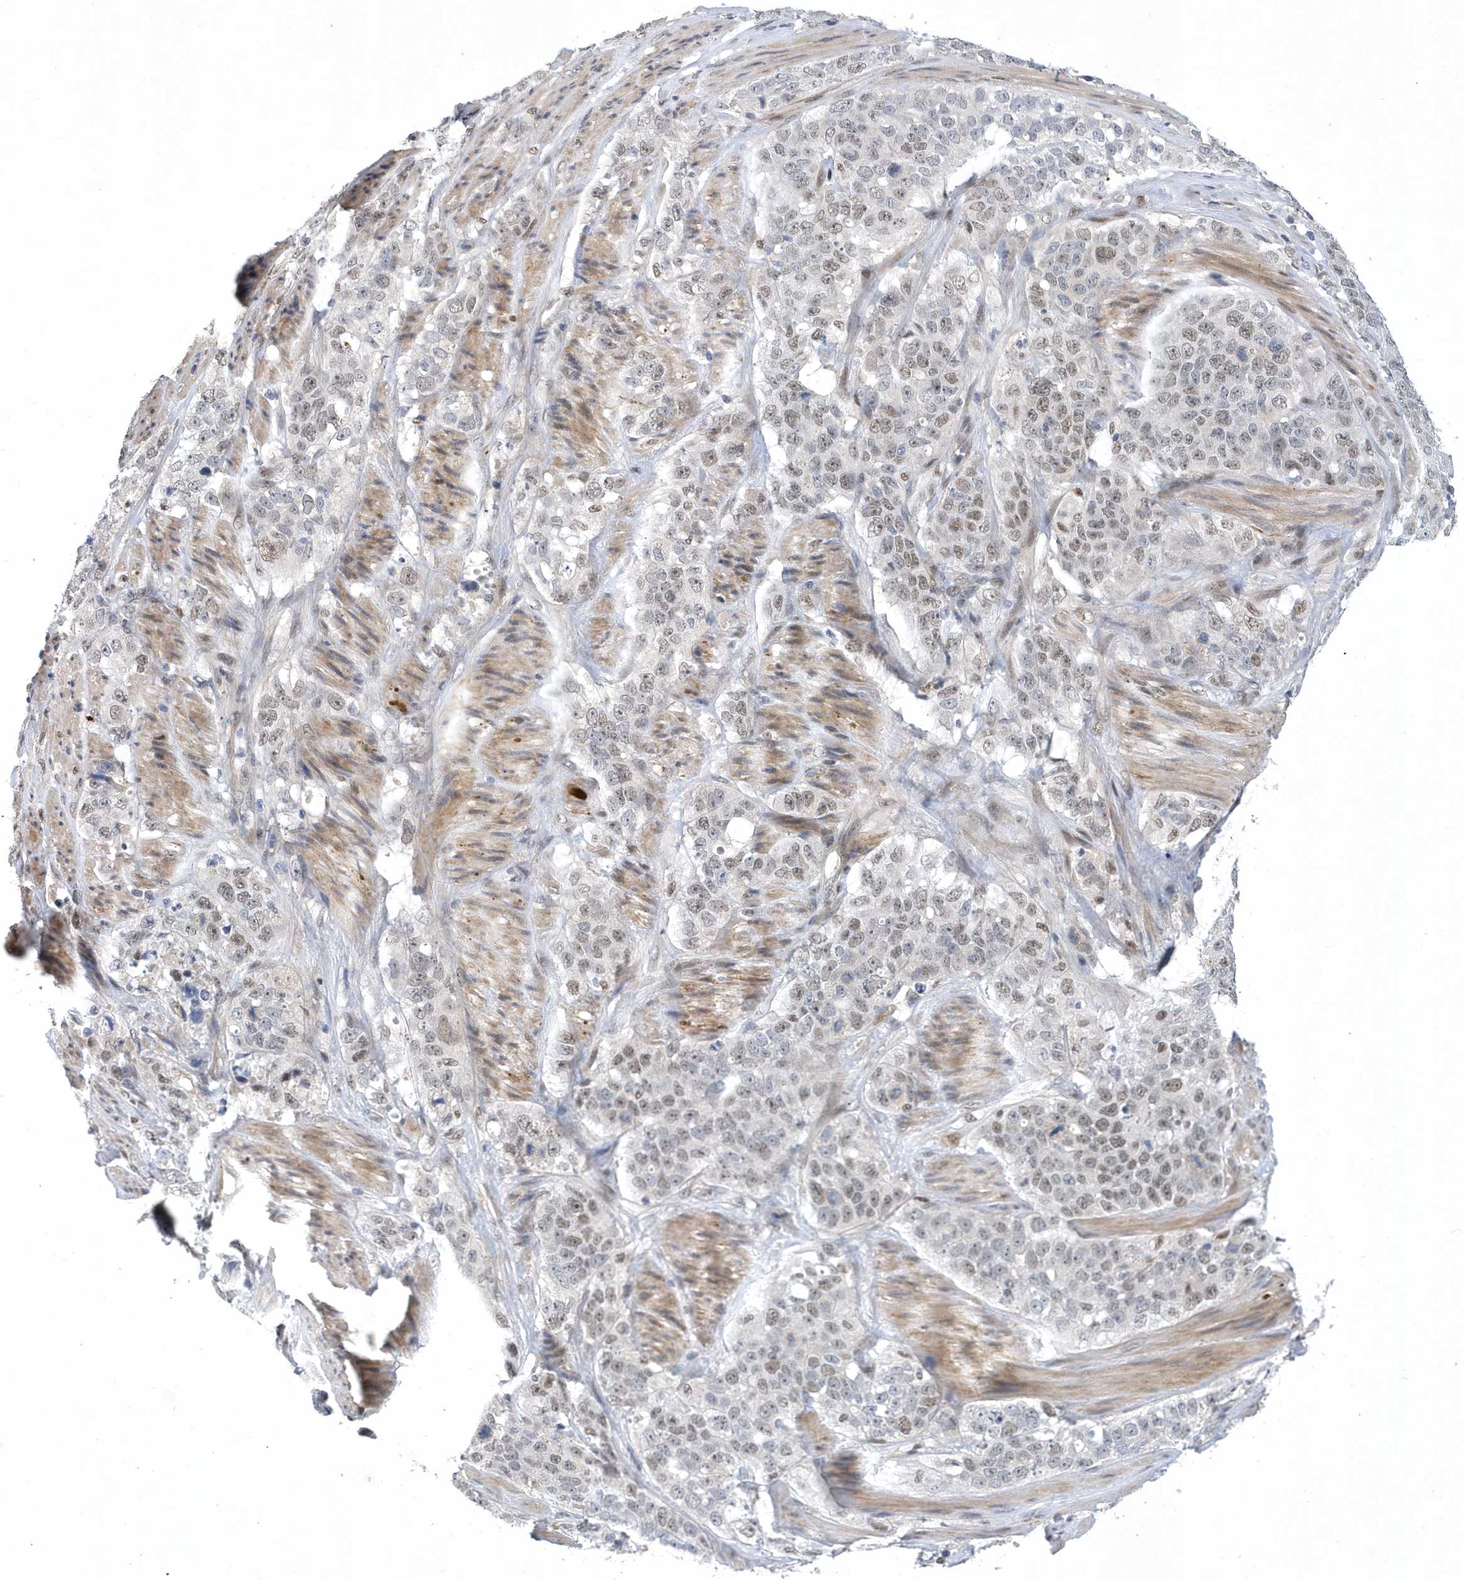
{"staining": {"intensity": "weak", "quantity": ">75%", "location": "nuclear"}, "tissue": "stomach cancer", "cell_type": "Tumor cells", "image_type": "cancer", "snomed": [{"axis": "morphology", "description": "Adenocarcinoma, NOS"}, {"axis": "topography", "description": "Stomach"}], "caption": "Immunohistochemical staining of adenocarcinoma (stomach) reveals weak nuclear protein positivity in about >75% of tumor cells. The staining was performed using DAB to visualize the protein expression in brown, while the nuclei were stained in blue with hematoxylin (Magnification: 20x).", "gene": "FAM217A", "patient": {"sex": "male", "age": 48}}